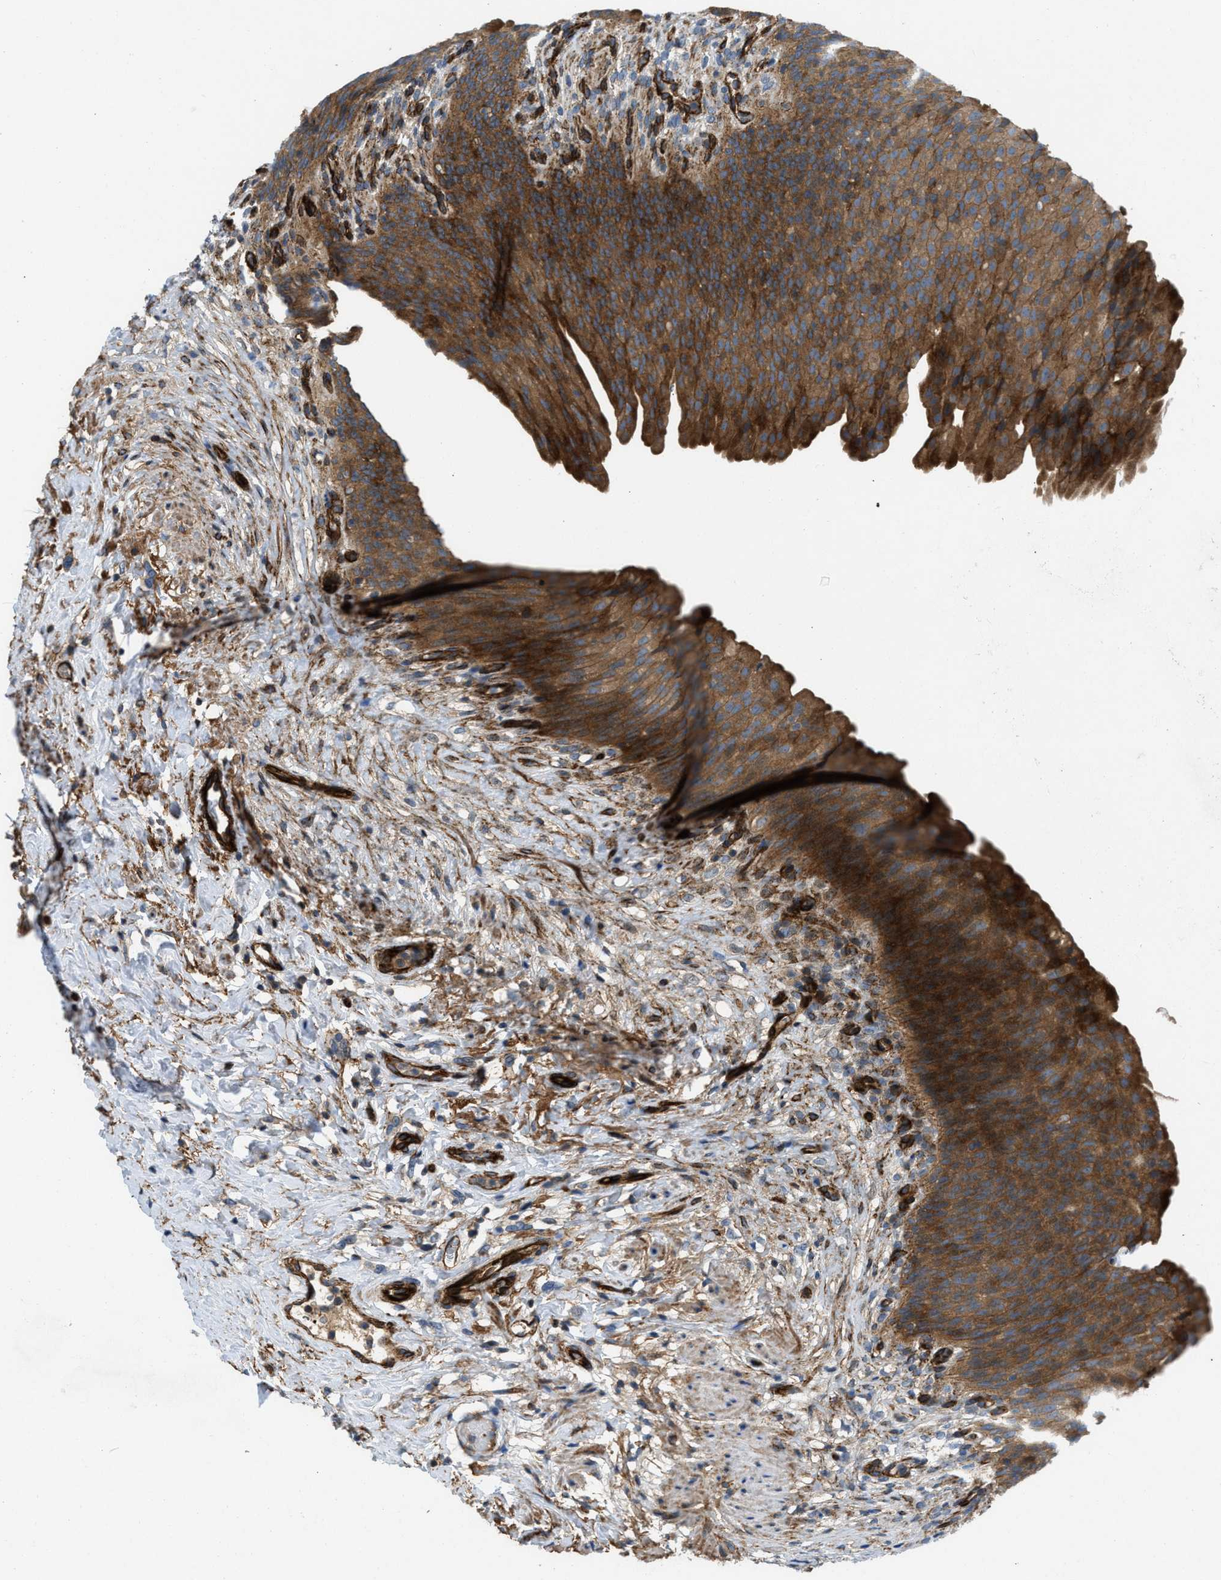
{"staining": {"intensity": "strong", "quantity": ">75%", "location": "cytoplasmic/membranous"}, "tissue": "urinary bladder", "cell_type": "Urothelial cells", "image_type": "normal", "snomed": [{"axis": "morphology", "description": "Normal tissue, NOS"}, {"axis": "topography", "description": "Urinary bladder"}], "caption": "Immunohistochemistry (DAB) staining of unremarkable human urinary bladder exhibits strong cytoplasmic/membranous protein positivity in about >75% of urothelial cells.", "gene": "NYNRIN", "patient": {"sex": "female", "age": 79}}